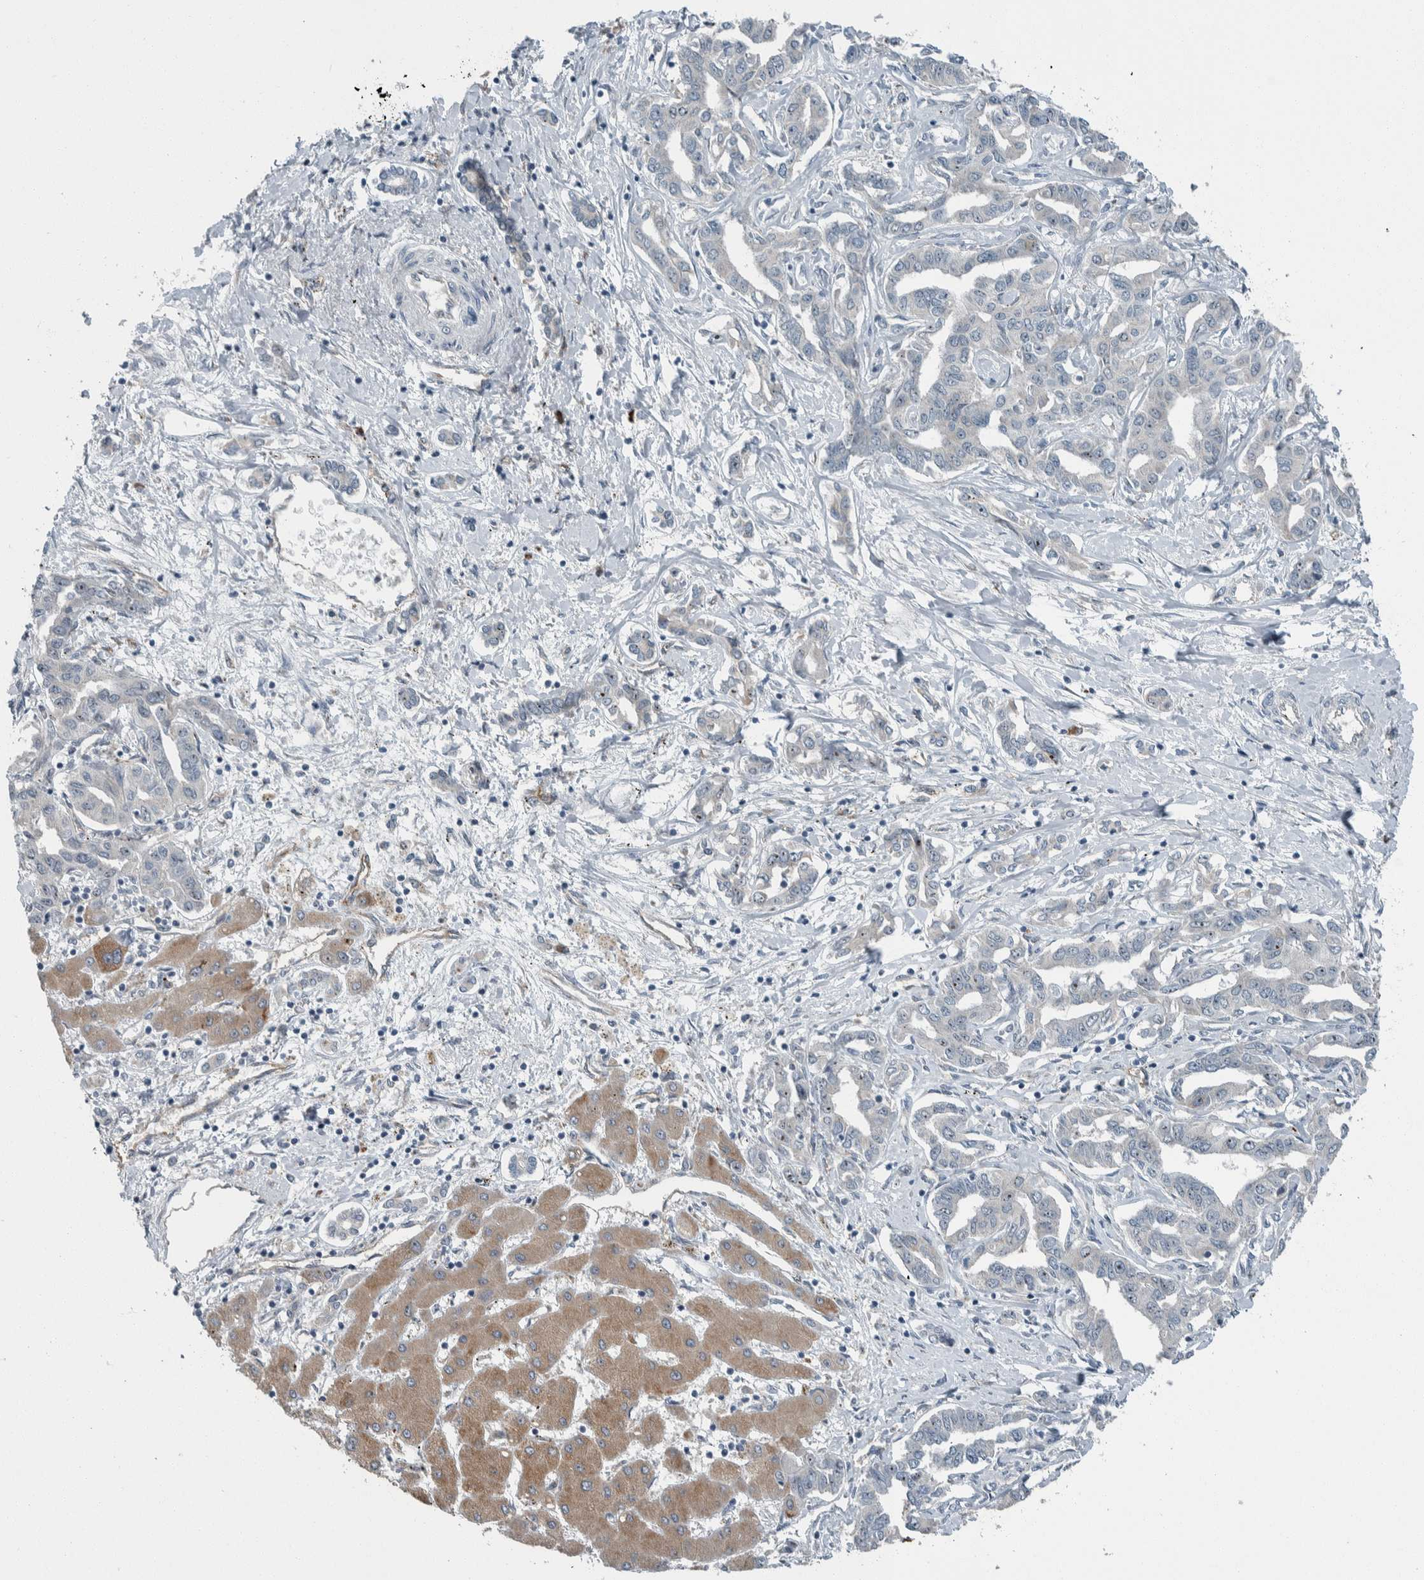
{"staining": {"intensity": "negative", "quantity": "none", "location": "none"}, "tissue": "liver cancer", "cell_type": "Tumor cells", "image_type": "cancer", "snomed": [{"axis": "morphology", "description": "Cholangiocarcinoma"}, {"axis": "topography", "description": "Liver"}], "caption": "The image shows no significant expression in tumor cells of liver cancer.", "gene": "USP25", "patient": {"sex": "male", "age": 59}}